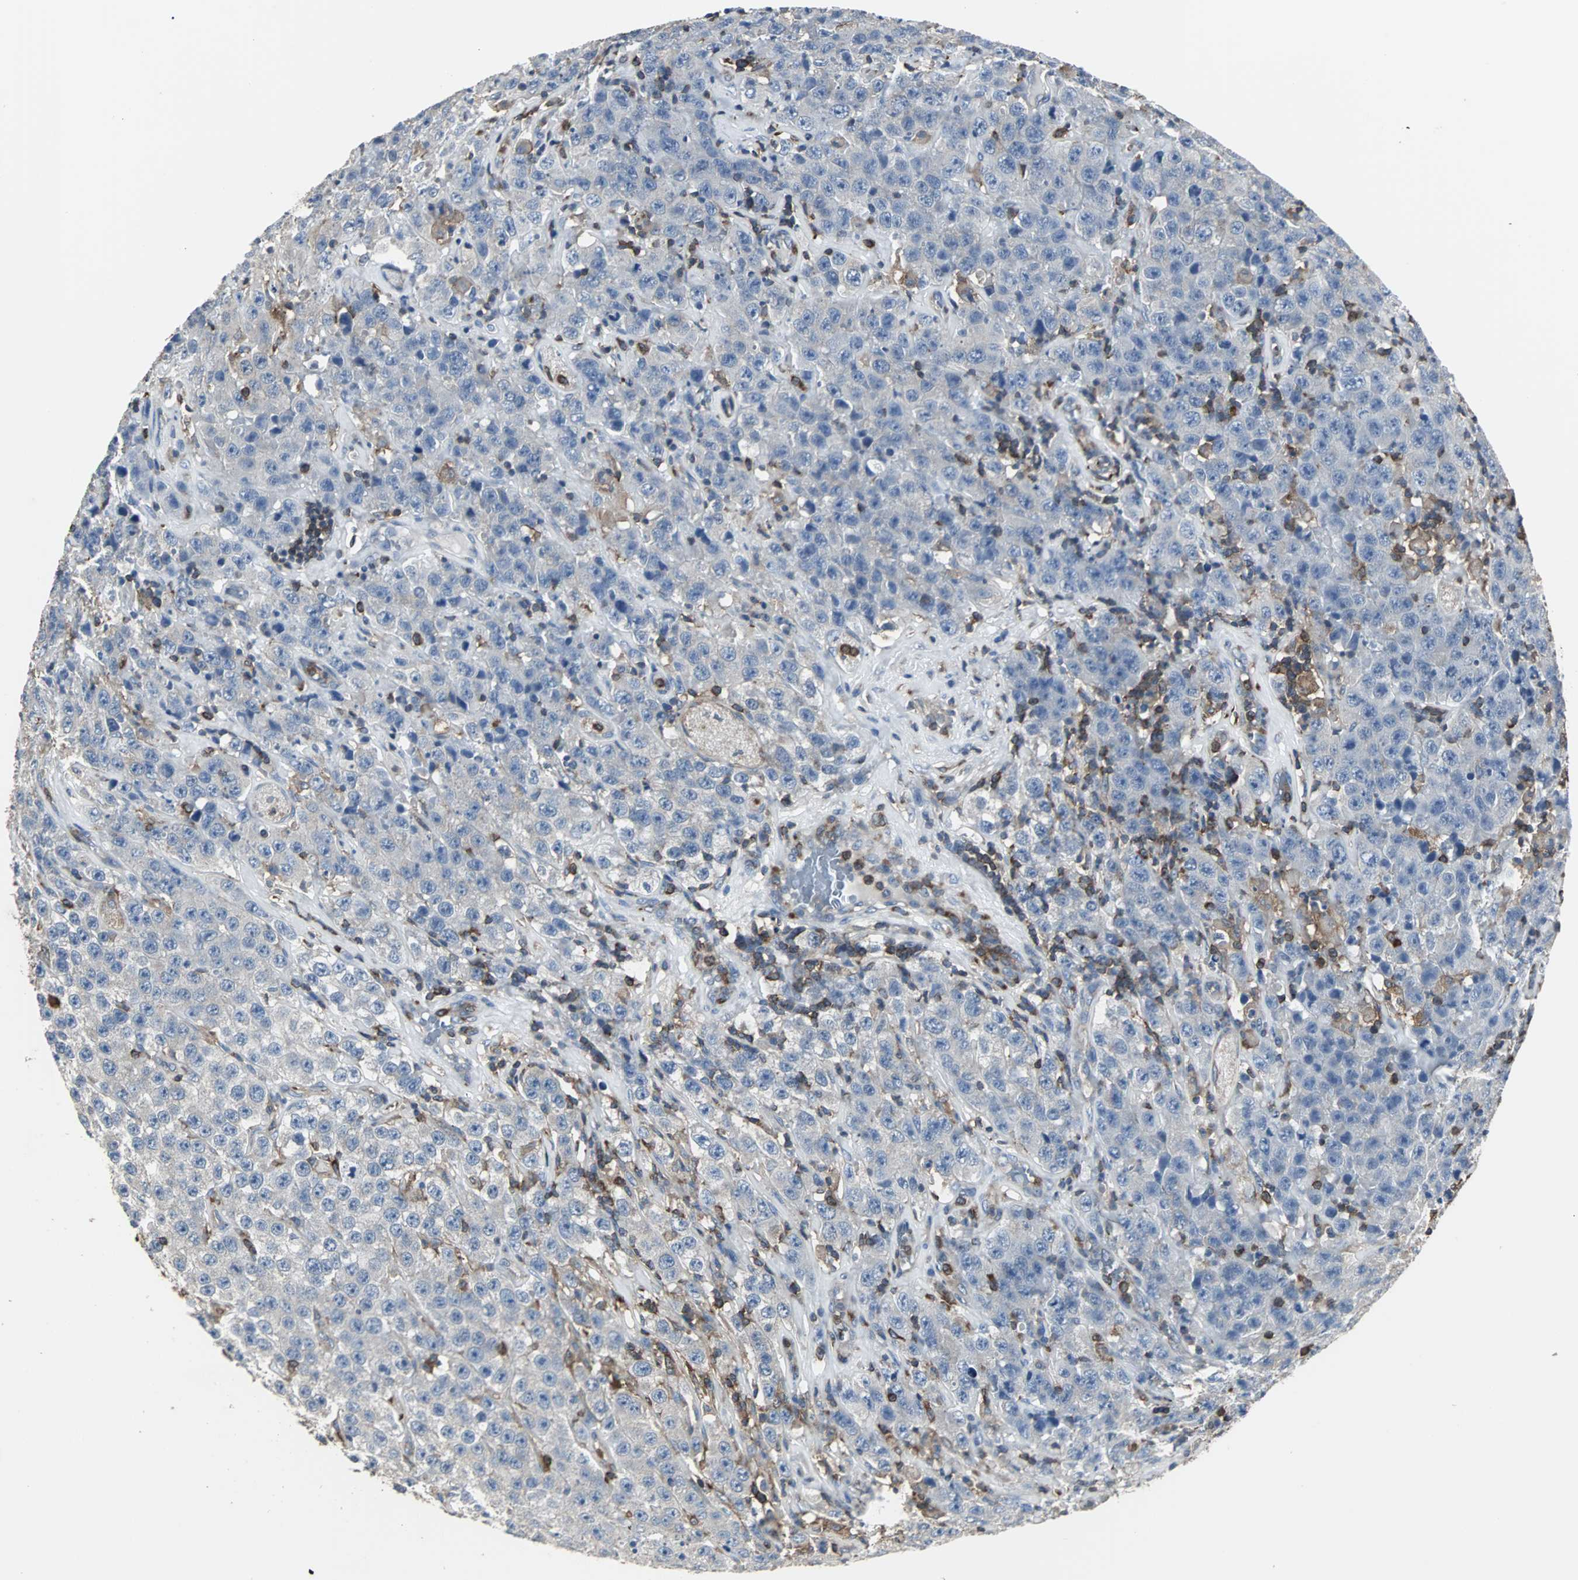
{"staining": {"intensity": "negative", "quantity": "none", "location": "none"}, "tissue": "testis cancer", "cell_type": "Tumor cells", "image_type": "cancer", "snomed": [{"axis": "morphology", "description": "Seminoma, NOS"}, {"axis": "topography", "description": "Testis"}], "caption": "Immunohistochemistry (IHC) of human seminoma (testis) reveals no staining in tumor cells. (DAB immunohistochemistry (IHC), high magnification).", "gene": "LRRFIP1", "patient": {"sex": "male", "age": 52}}